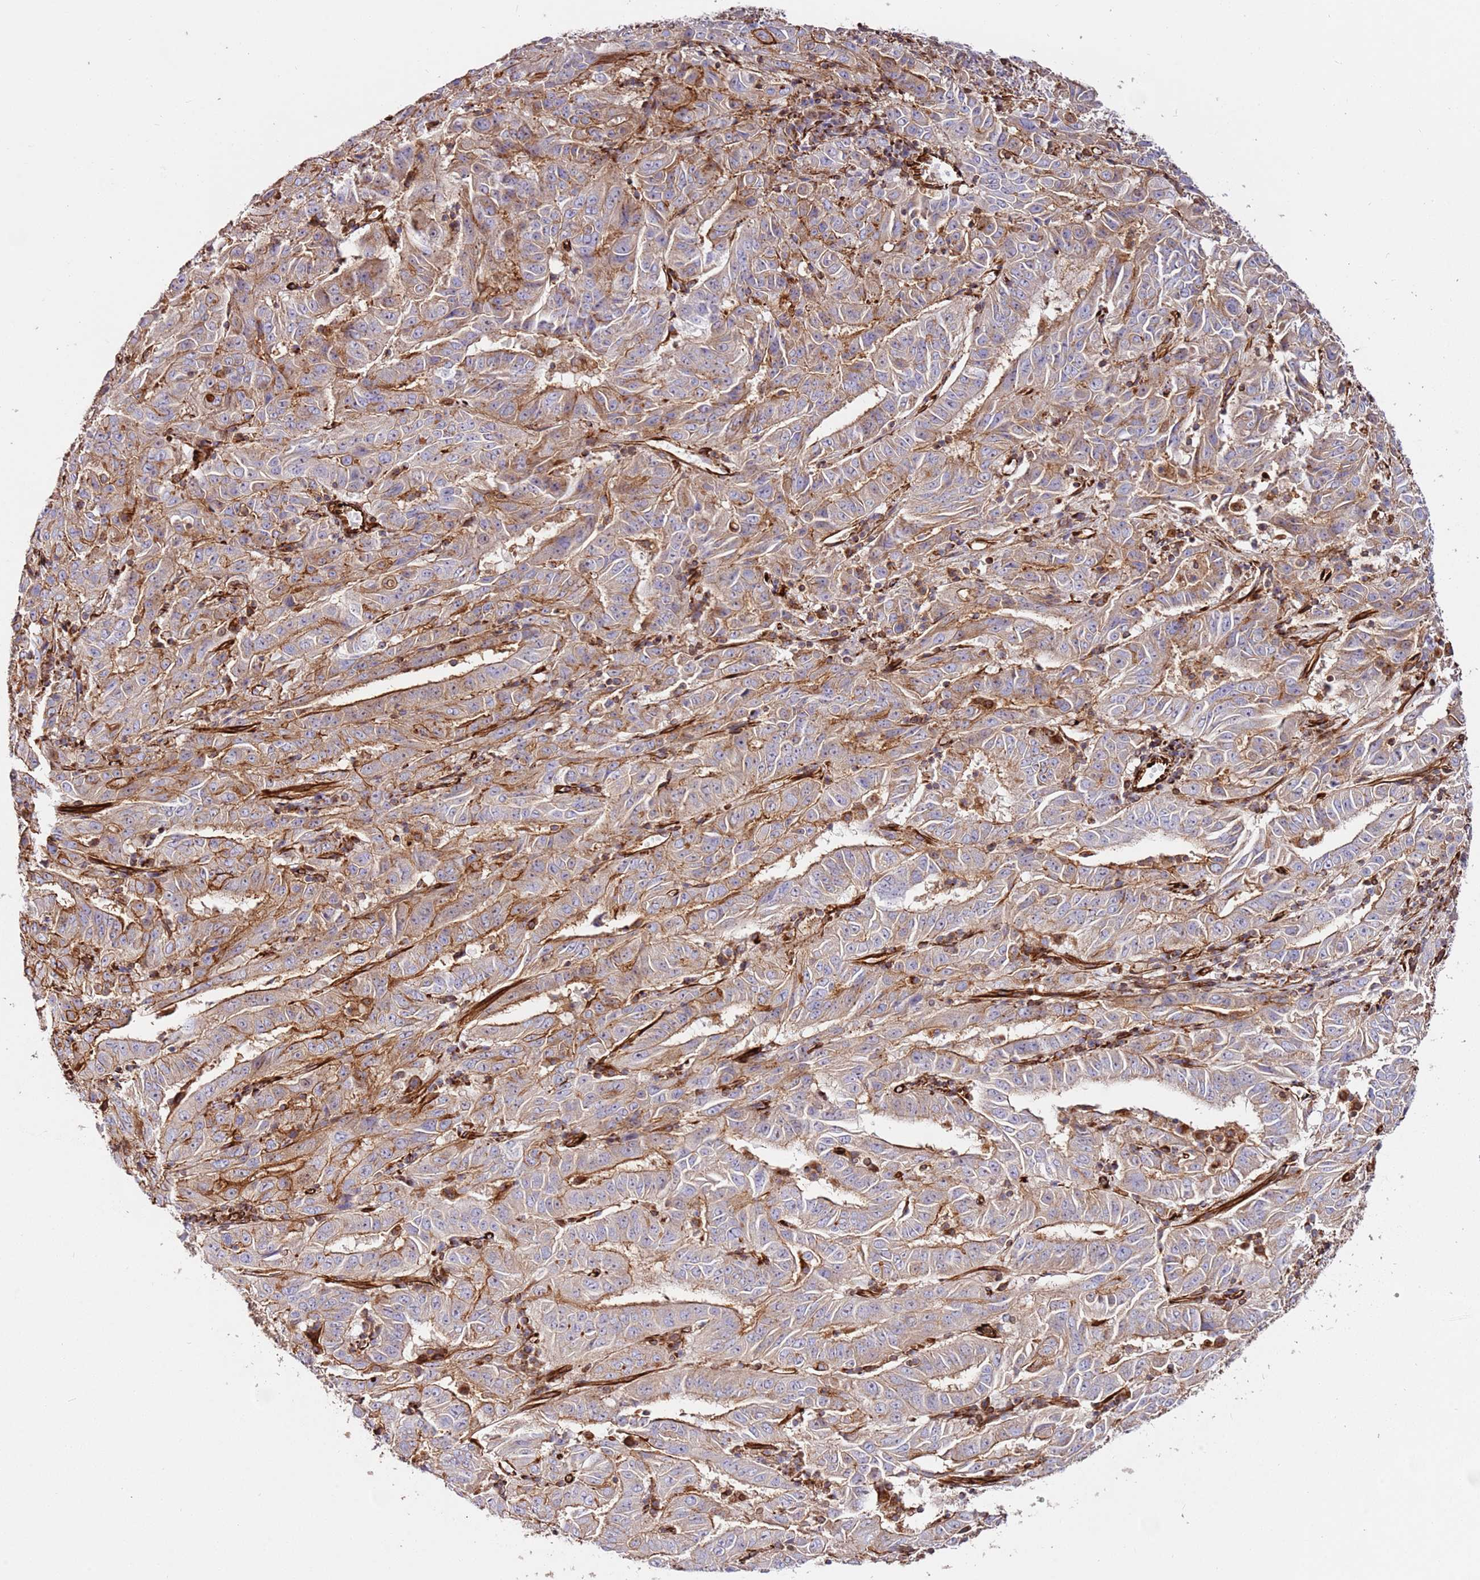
{"staining": {"intensity": "moderate", "quantity": "25%-75%", "location": "cytoplasmic/membranous"}, "tissue": "pancreatic cancer", "cell_type": "Tumor cells", "image_type": "cancer", "snomed": [{"axis": "morphology", "description": "Adenocarcinoma, NOS"}, {"axis": "topography", "description": "Pancreas"}], "caption": "This image exhibits immunohistochemistry staining of human pancreatic cancer (adenocarcinoma), with medium moderate cytoplasmic/membranous staining in about 25%-75% of tumor cells.", "gene": "MRGPRE", "patient": {"sex": "male", "age": 63}}